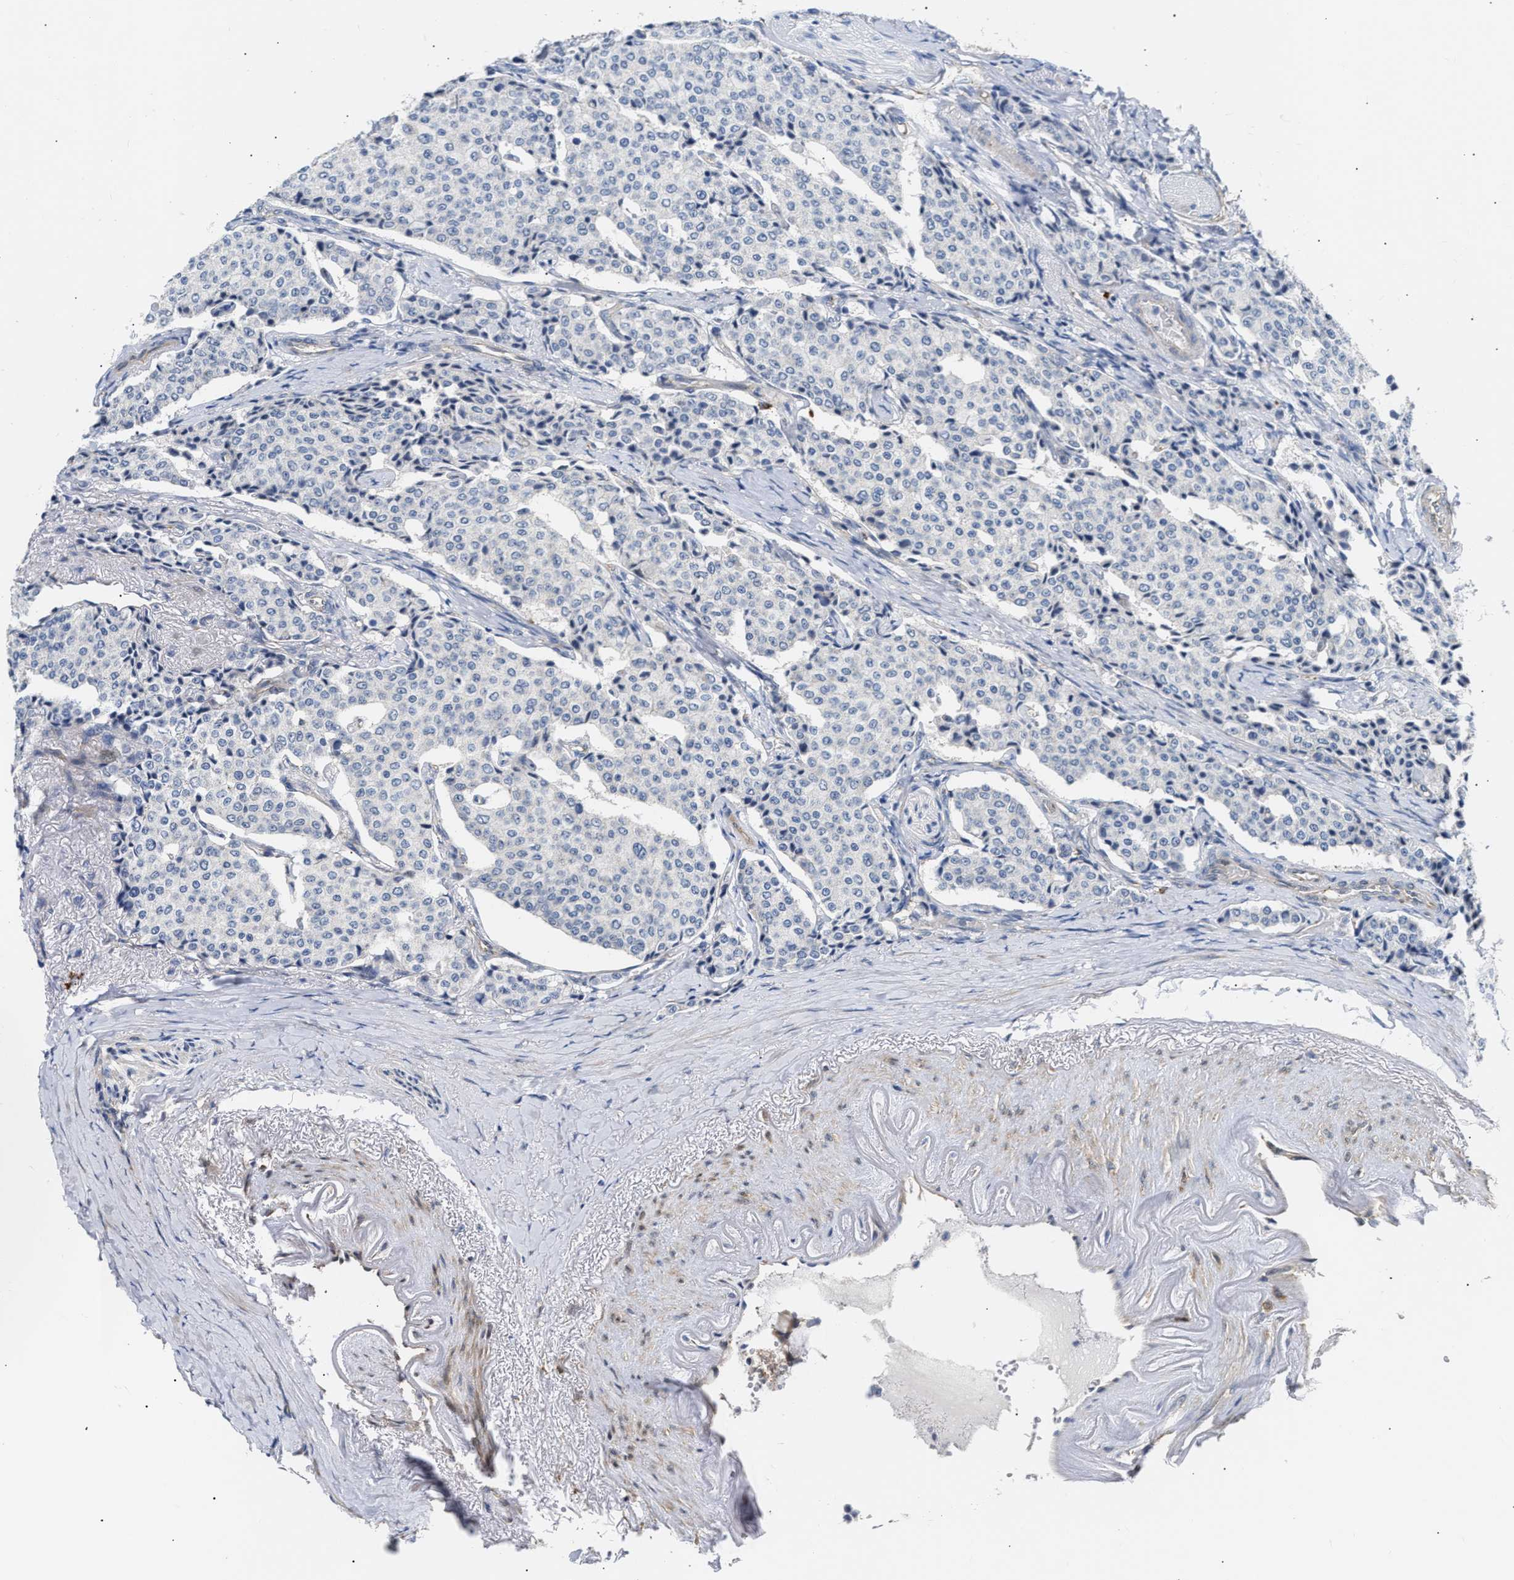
{"staining": {"intensity": "negative", "quantity": "none", "location": "none"}, "tissue": "carcinoid", "cell_type": "Tumor cells", "image_type": "cancer", "snomed": [{"axis": "morphology", "description": "Carcinoid, malignant, NOS"}, {"axis": "topography", "description": "Colon"}], "caption": "This is a micrograph of IHC staining of carcinoid, which shows no staining in tumor cells.", "gene": "FHL1", "patient": {"sex": "female", "age": 61}}